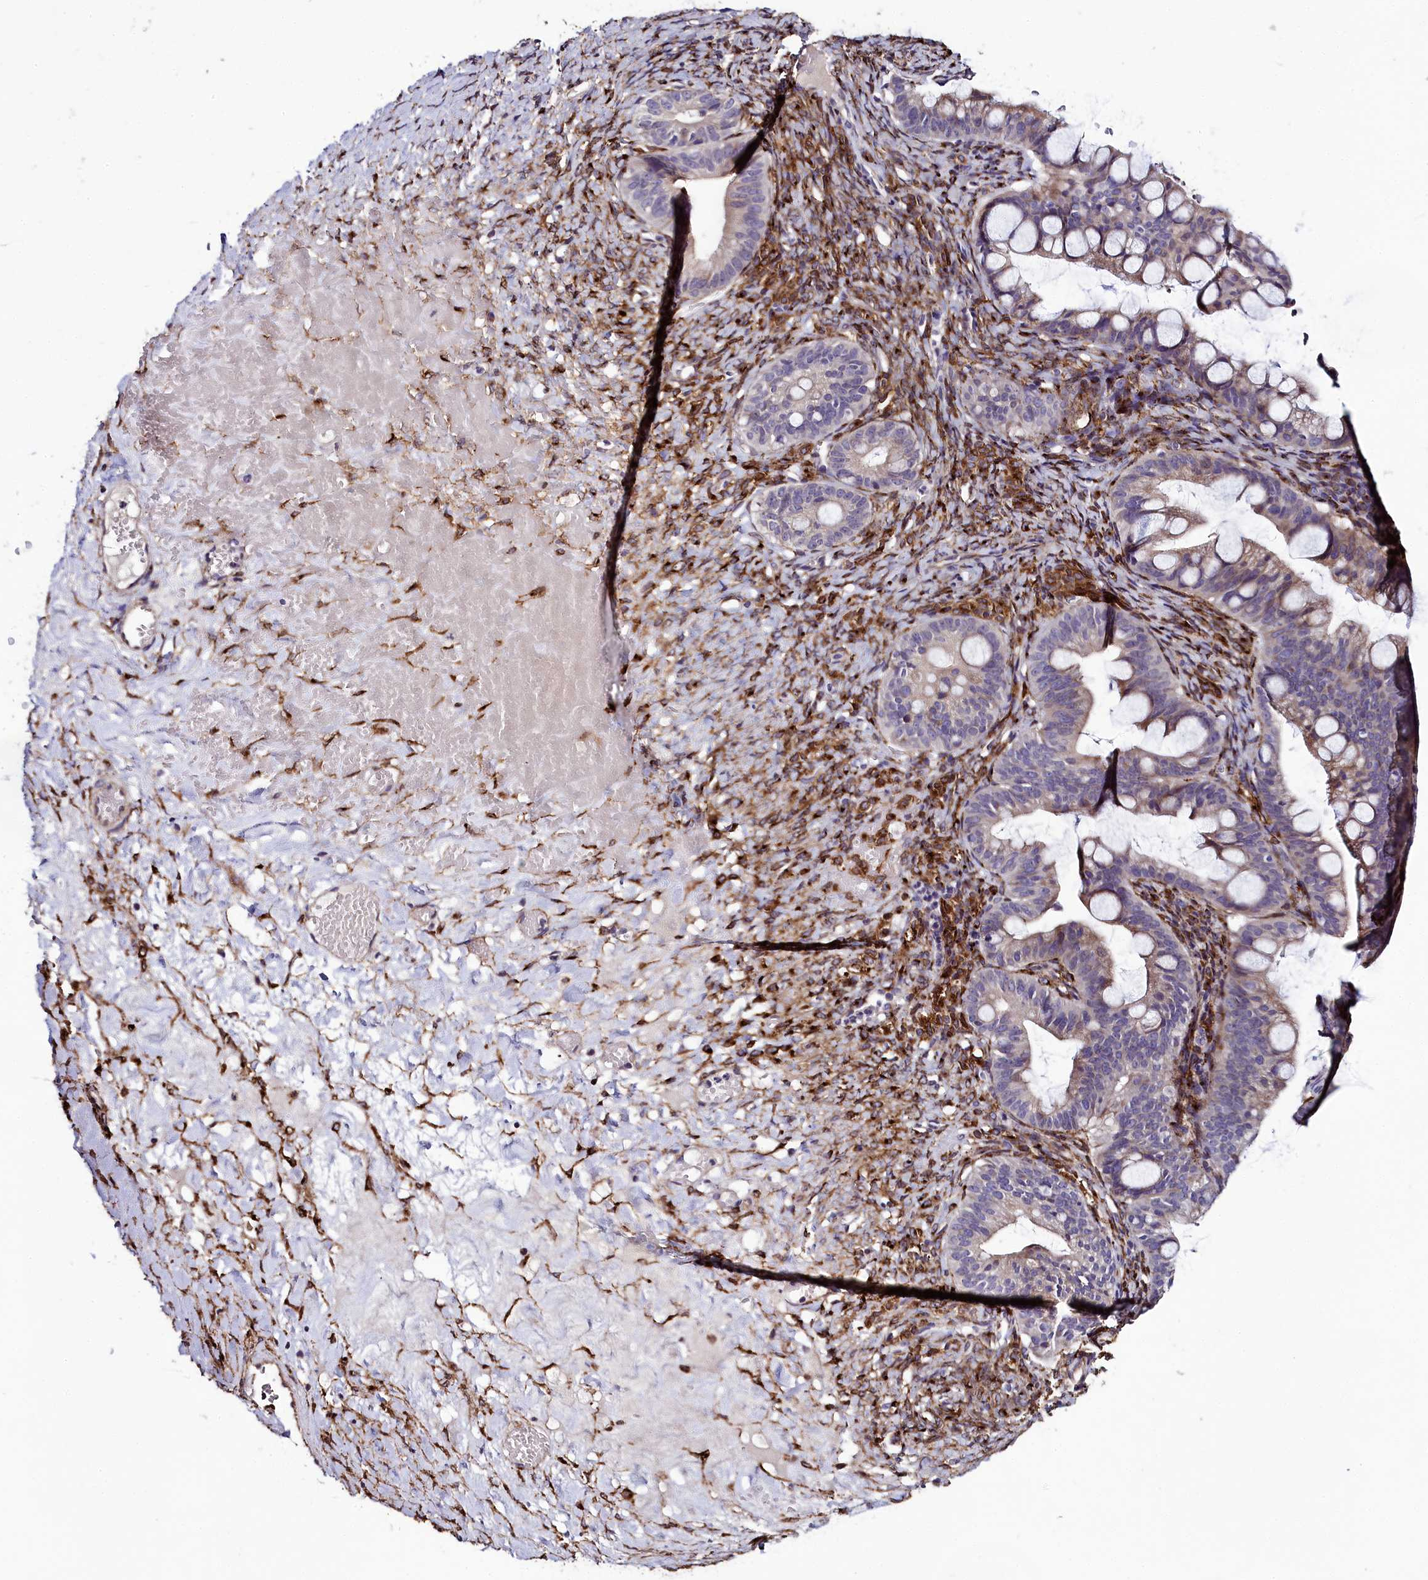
{"staining": {"intensity": "weak", "quantity": "25%-75%", "location": "cytoplasmic/membranous"}, "tissue": "ovarian cancer", "cell_type": "Tumor cells", "image_type": "cancer", "snomed": [{"axis": "morphology", "description": "Cystadenocarcinoma, mucinous, NOS"}, {"axis": "topography", "description": "Ovary"}], "caption": "This is a histology image of immunohistochemistry (IHC) staining of ovarian cancer (mucinous cystadenocarcinoma), which shows weak positivity in the cytoplasmic/membranous of tumor cells.", "gene": "MRC2", "patient": {"sex": "female", "age": 73}}